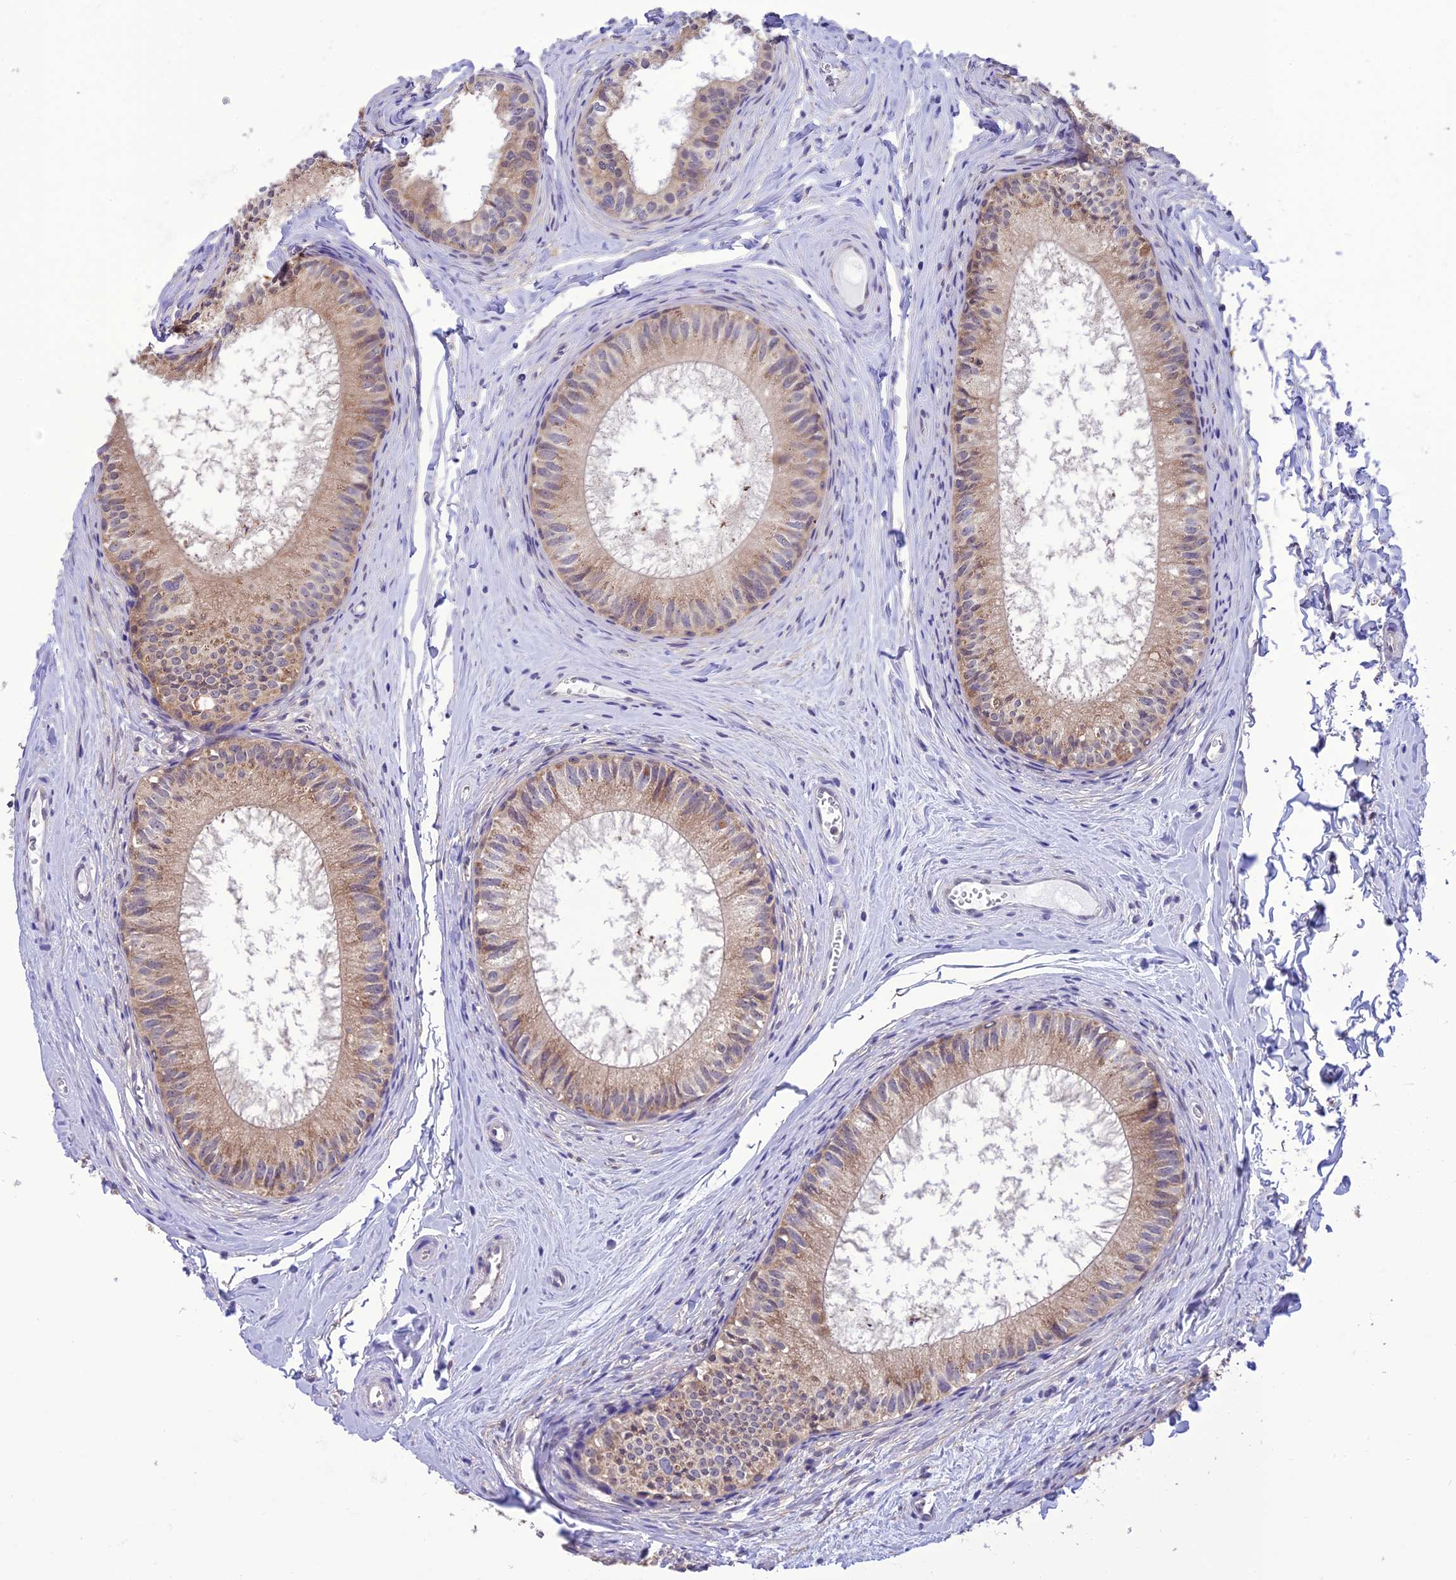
{"staining": {"intensity": "weak", "quantity": ">75%", "location": "cytoplasmic/membranous"}, "tissue": "epididymis", "cell_type": "Glandular cells", "image_type": "normal", "snomed": [{"axis": "morphology", "description": "Normal tissue, NOS"}, {"axis": "topography", "description": "Epididymis"}], "caption": "A high-resolution micrograph shows IHC staining of normal epididymis, which displays weak cytoplasmic/membranous expression in about >75% of glandular cells. The staining was performed using DAB, with brown indicating positive protein expression. Nuclei are stained blue with hematoxylin.", "gene": "RNF126", "patient": {"sex": "male", "age": 34}}